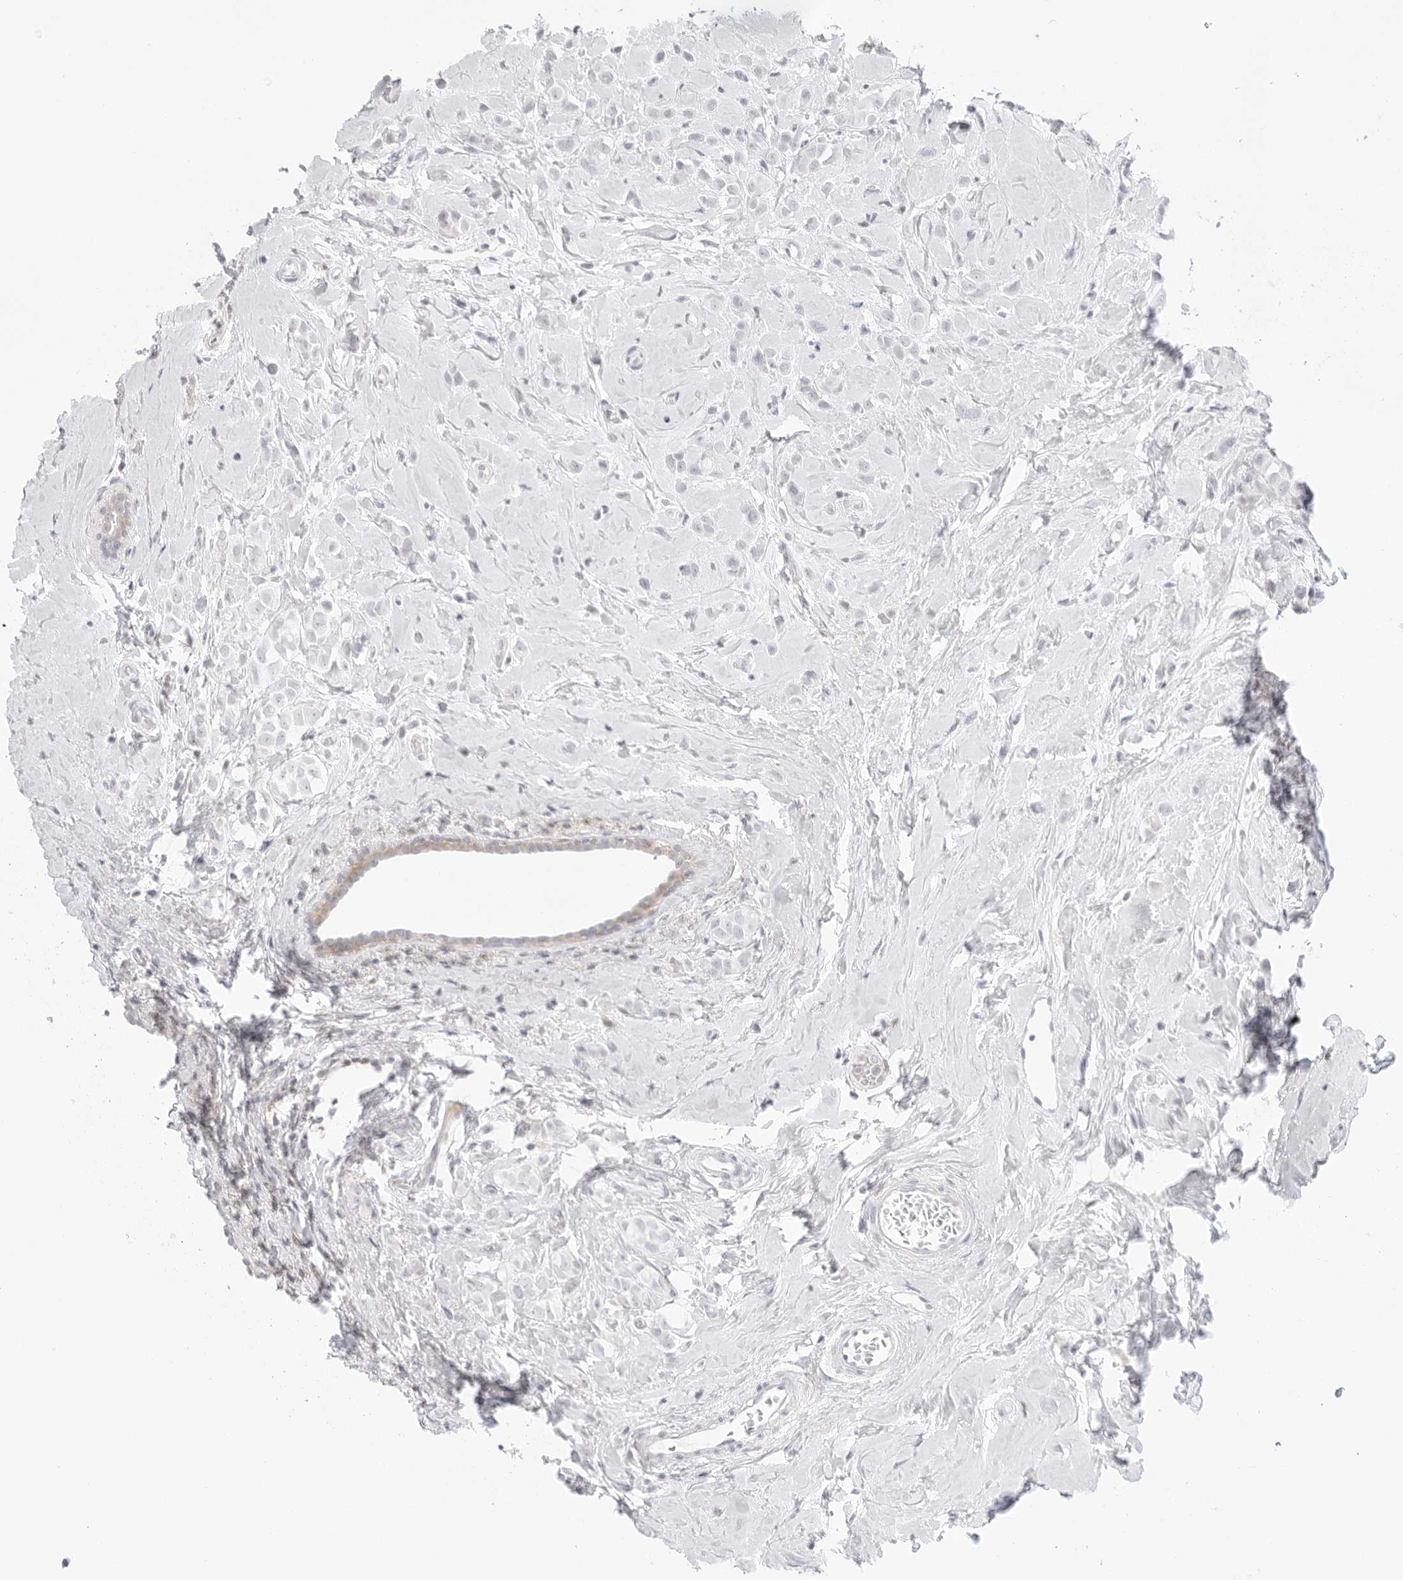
{"staining": {"intensity": "negative", "quantity": "none", "location": "none"}, "tissue": "breast cancer", "cell_type": "Tumor cells", "image_type": "cancer", "snomed": [{"axis": "morphology", "description": "Lobular carcinoma"}, {"axis": "topography", "description": "Breast"}], "caption": "DAB immunohistochemical staining of human breast cancer displays no significant staining in tumor cells.", "gene": "TNFRSF14", "patient": {"sex": "female", "age": 47}}